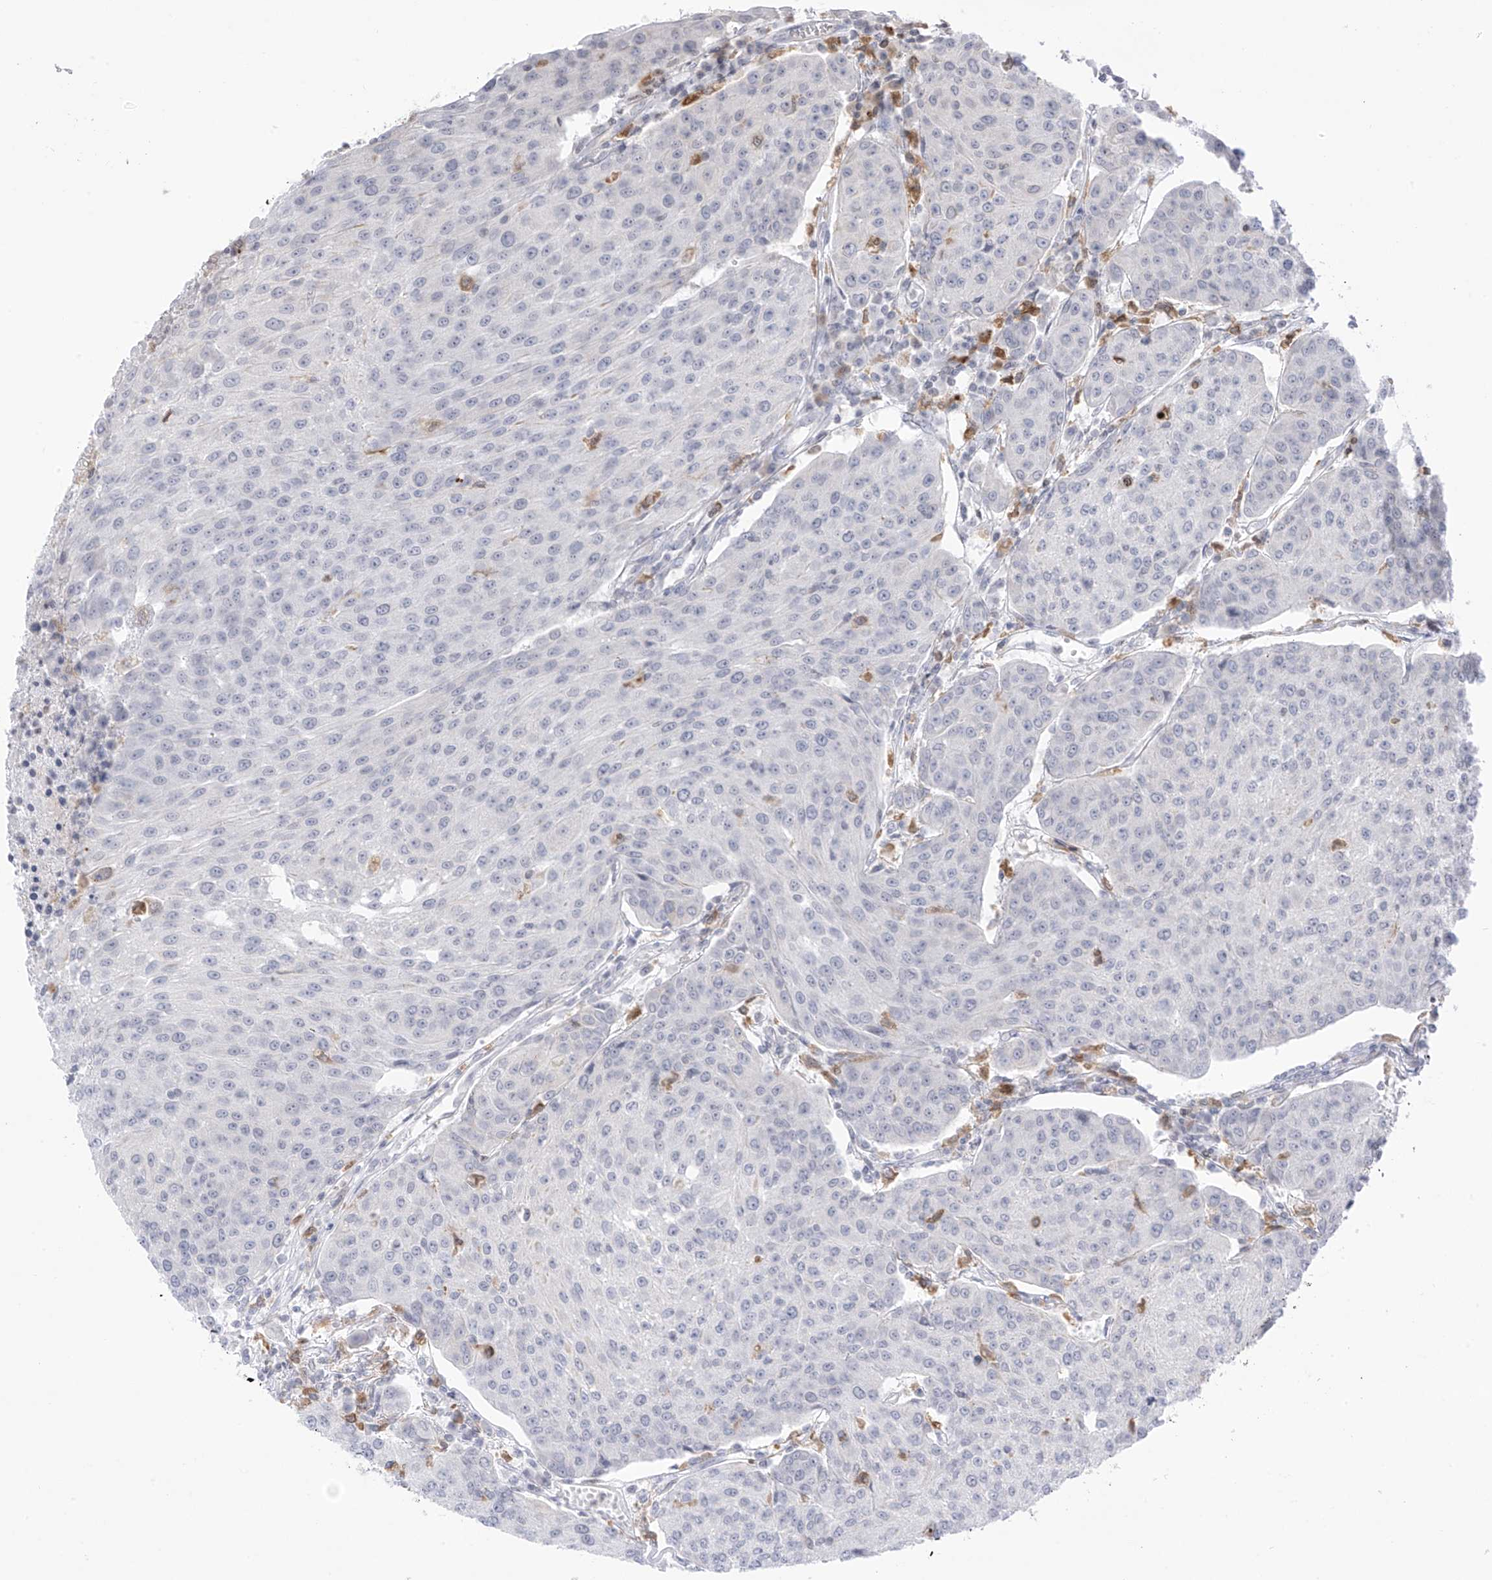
{"staining": {"intensity": "negative", "quantity": "none", "location": "none"}, "tissue": "urothelial cancer", "cell_type": "Tumor cells", "image_type": "cancer", "snomed": [{"axis": "morphology", "description": "Urothelial carcinoma, High grade"}, {"axis": "topography", "description": "Urinary bladder"}], "caption": "High-grade urothelial carcinoma was stained to show a protein in brown. There is no significant staining in tumor cells.", "gene": "TBXAS1", "patient": {"sex": "female", "age": 85}}